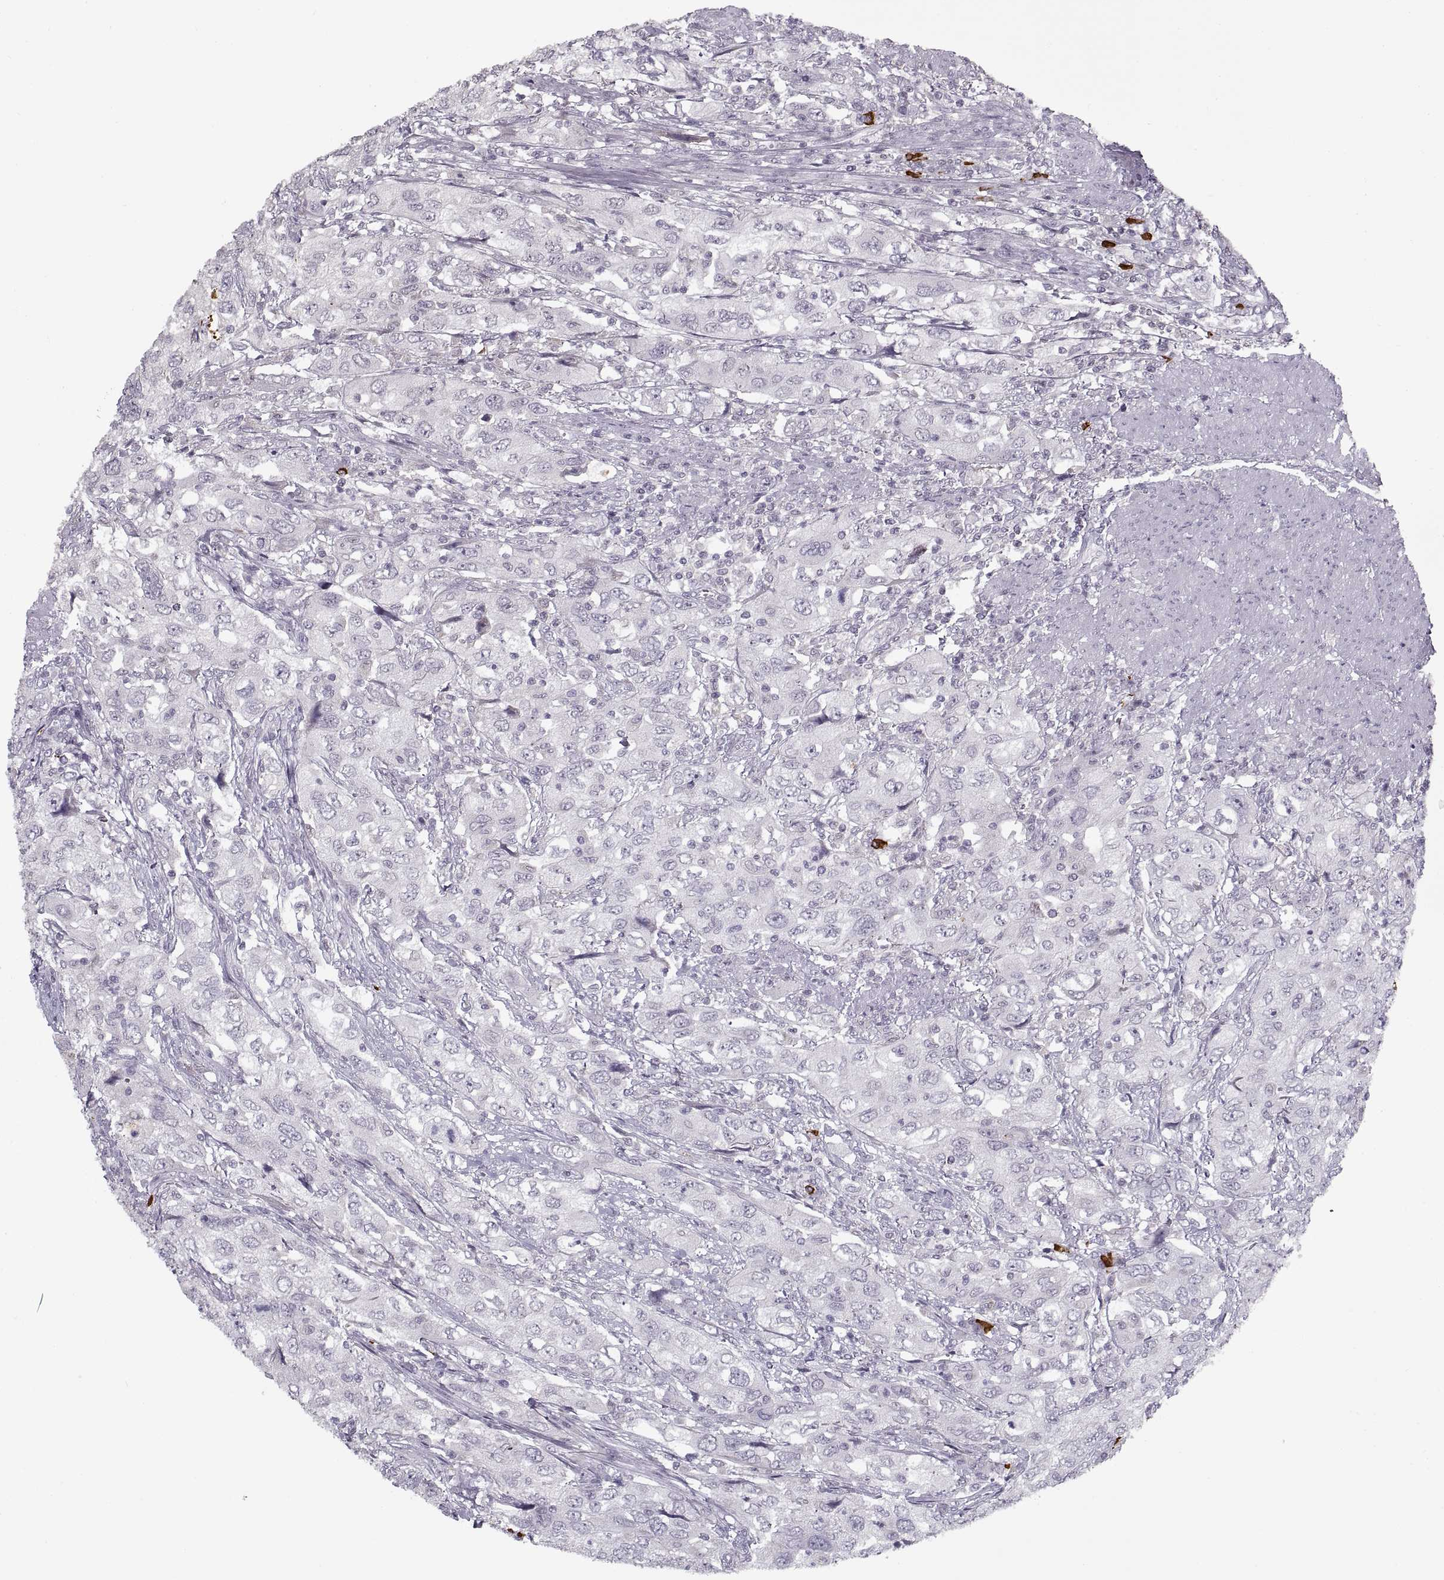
{"staining": {"intensity": "negative", "quantity": "none", "location": "none"}, "tissue": "urothelial cancer", "cell_type": "Tumor cells", "image_type": "cancer", "snomed": [{"axis": "morphology", "description": "Urothelial carcinoma, High grade"}, {"axis": "topography", "description": "Urinary bladder"}], "caption": "Immunohistochemistry (IHC) photomicrograph of urothelial carcinoma (high-grade) stained for a protein (brown), which demonstrates no positivity in tumor cells.", "gene": "GAD2", "patient": {"sex": "male", "age": 76}}